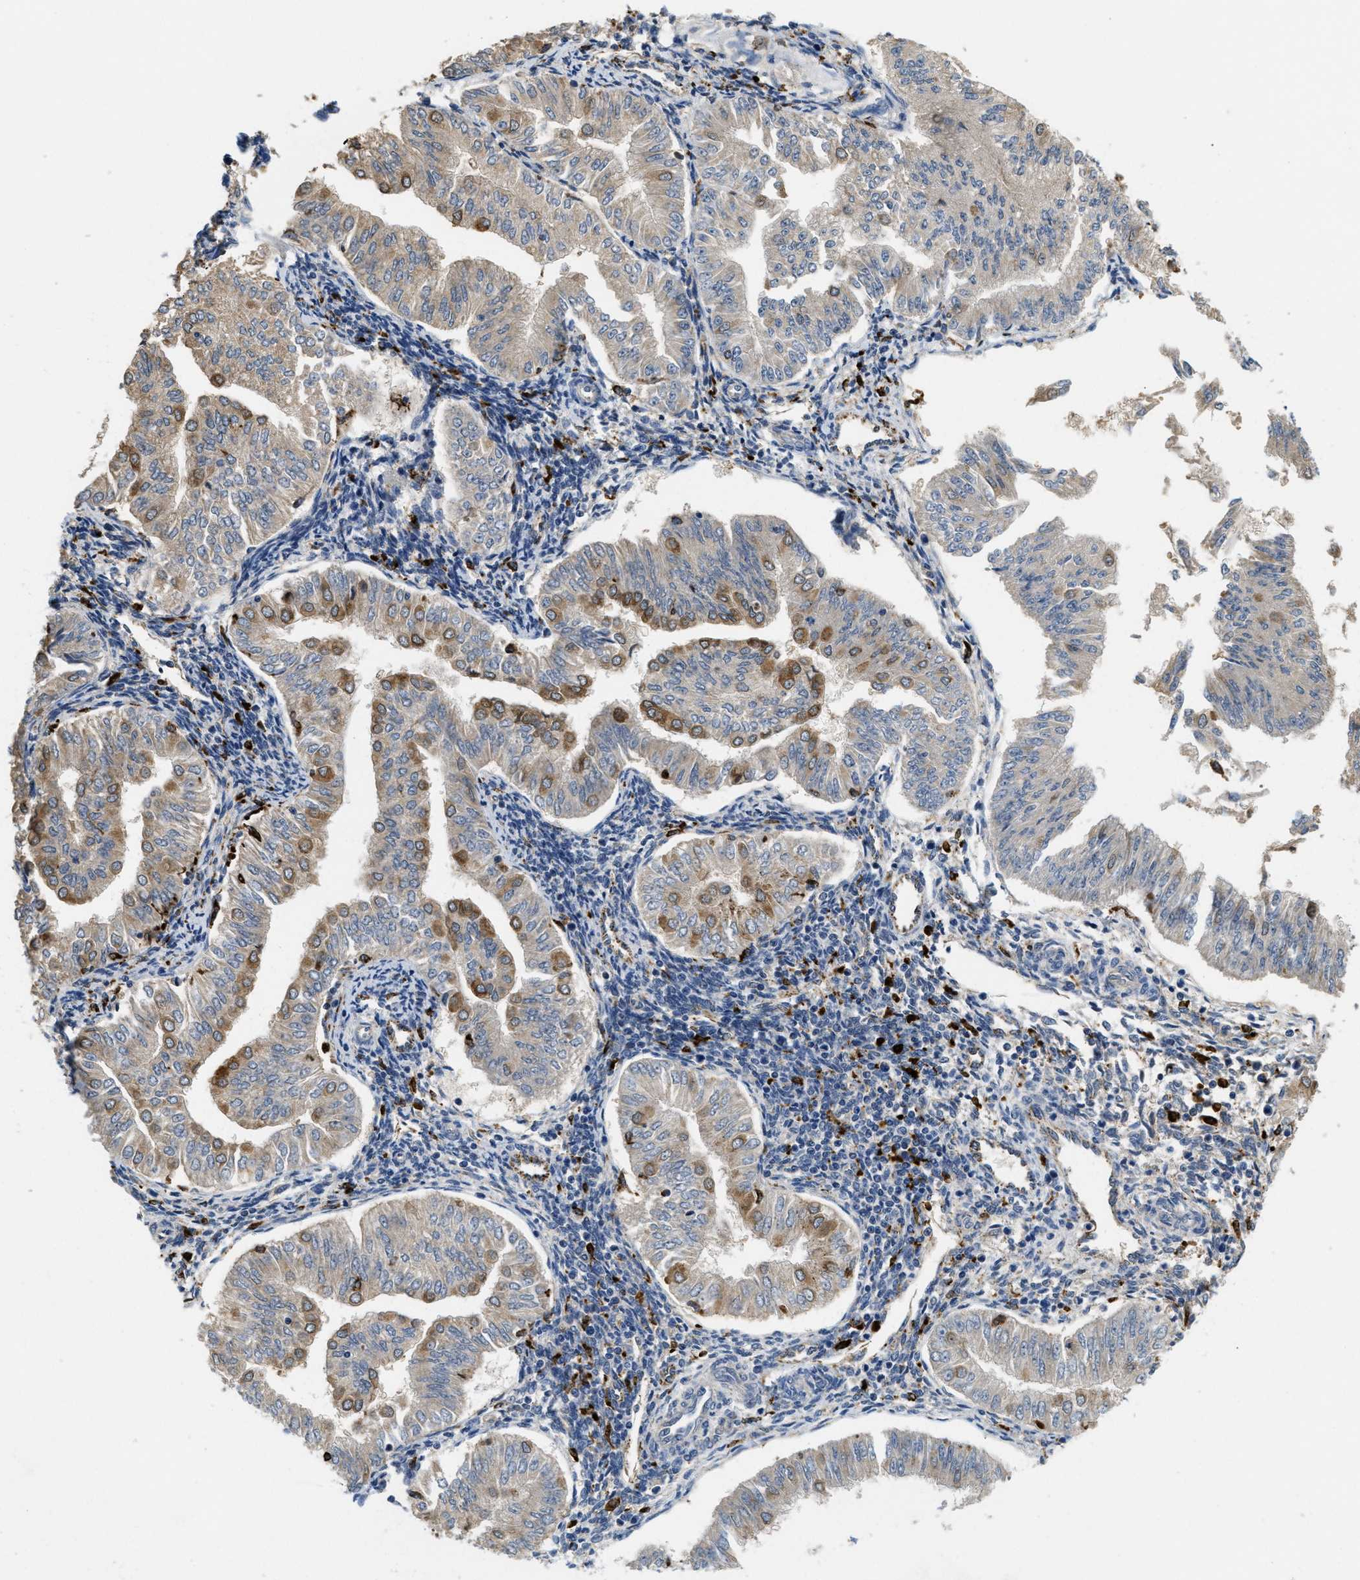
{"staining": {"intensity": "moderate", "quantity": "<25%", "location": "cytoplasmic/membranous"}, "tissue": "endometrial cancer", "cell_type": "Tumor cells", "image_type": "cancer", "snomed": [{"axis": "morphology", "description": "Normal tissue, NOS"}, {"axis": "morphology", "description": "Adenocarcinoma, NOS"}, {"axis": "topography", "description": "Endometrium"}], "caption": "Immunohistochemical staining of human endometrial cancer (adenocarcinoma) reveals moderate cytoplasmic/membranous protein positivity in approximately <25% of tumor cells.", "gene": "BMPR2", "patient": {"sex": "female", "age": 53}}